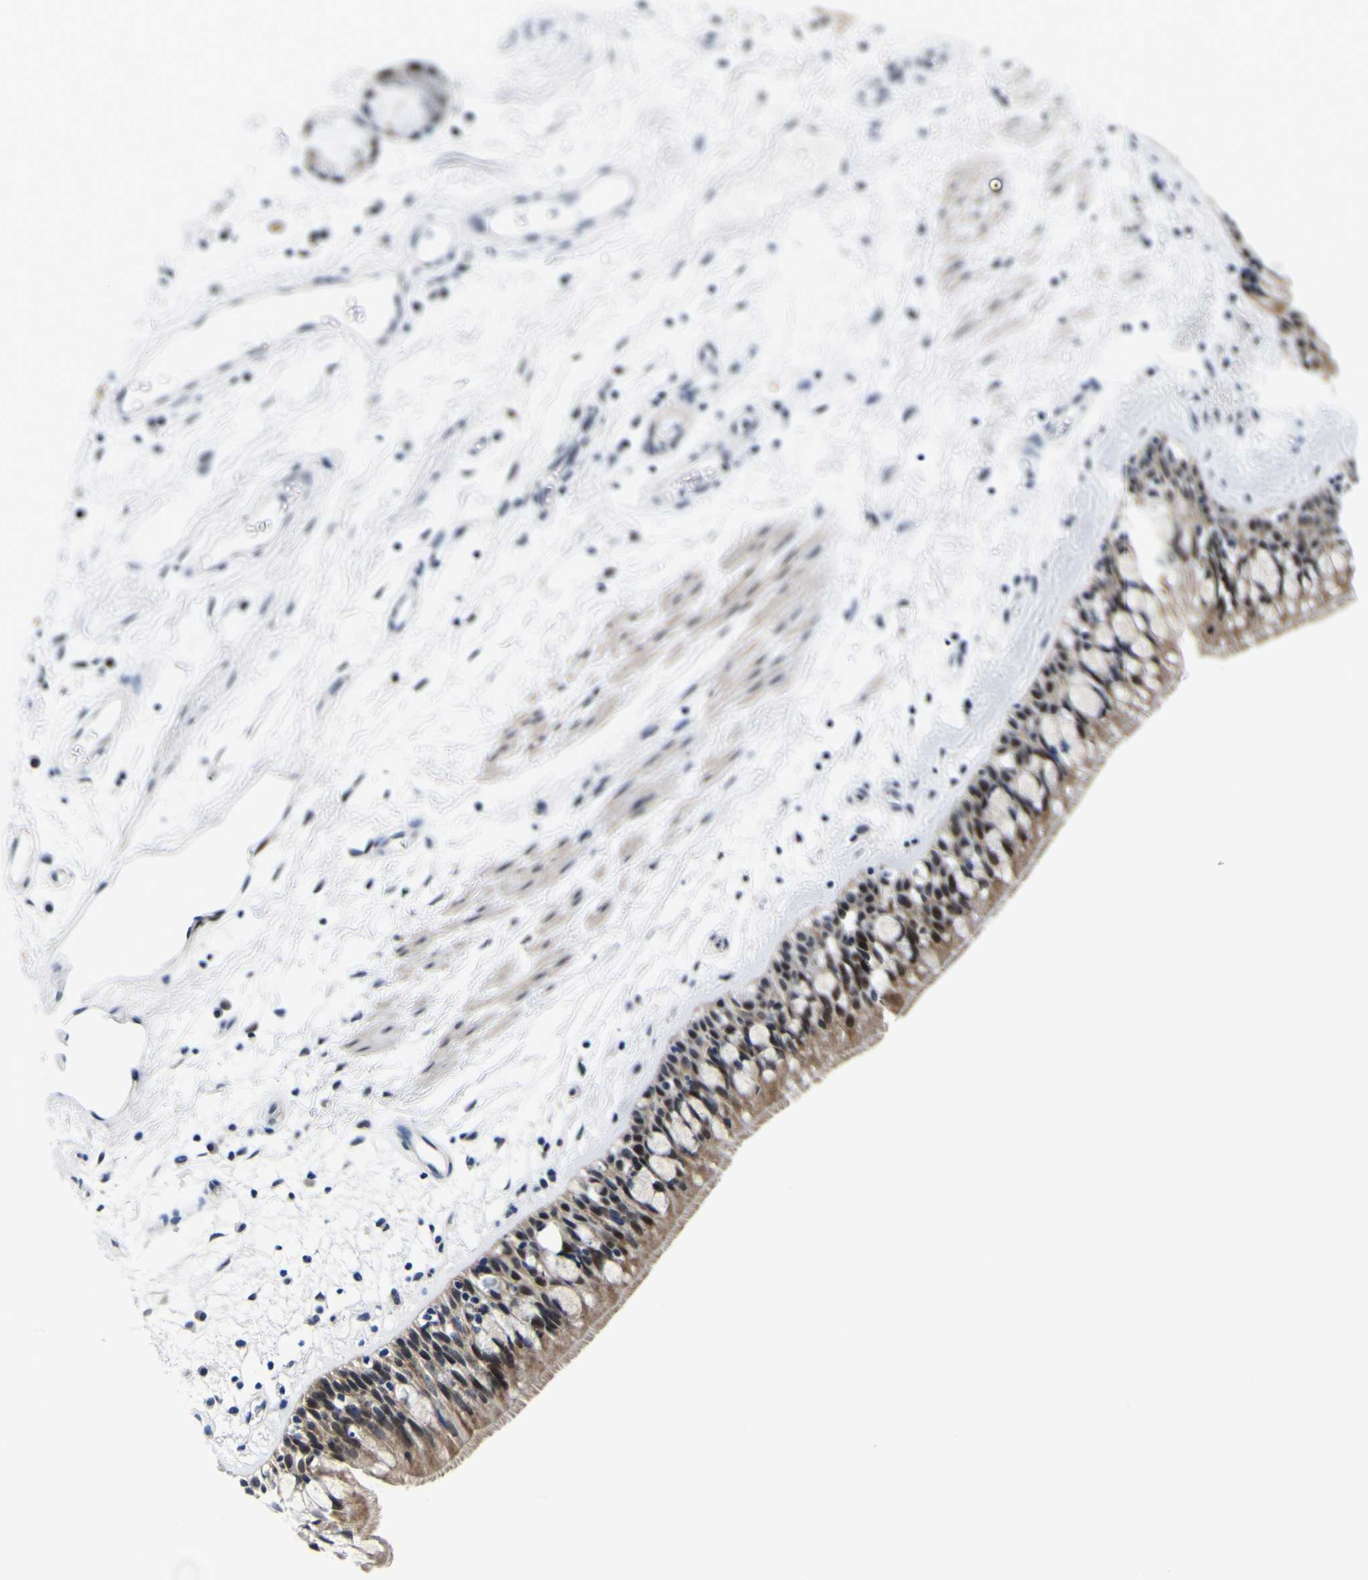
{"staining": {"intensity": "moderate", "quantity": "25%-75%", "location": "cytoplasmic/membranous,nuclear"}, "tissue": "bronchus", "cell_type": "Respiratory epithelial cells", "image_type": "normal", "snomed": [{"axis": "morphology", "description": "Normal tissue, NOS"}, {"axis": "morphology", "description": "Adenocarcinoma, NOS"}, {"axis": "topography", "description": "Bronchus"}, {"axis": "topography", "description": "Lung"}], "caption": "A high-resolution image shows immunohistochemistry (IHC) staining of unremarkable bronchus, which demonstrates moderate cytoplasmic/membranous,nuclear expression in approximately 25%-75% of respiratory epithelial cells. (DAB IHC with brightfield microscopy, high magnification).", "gene": "CUL4B", "patient": {"sex": "female", "age": 54}}